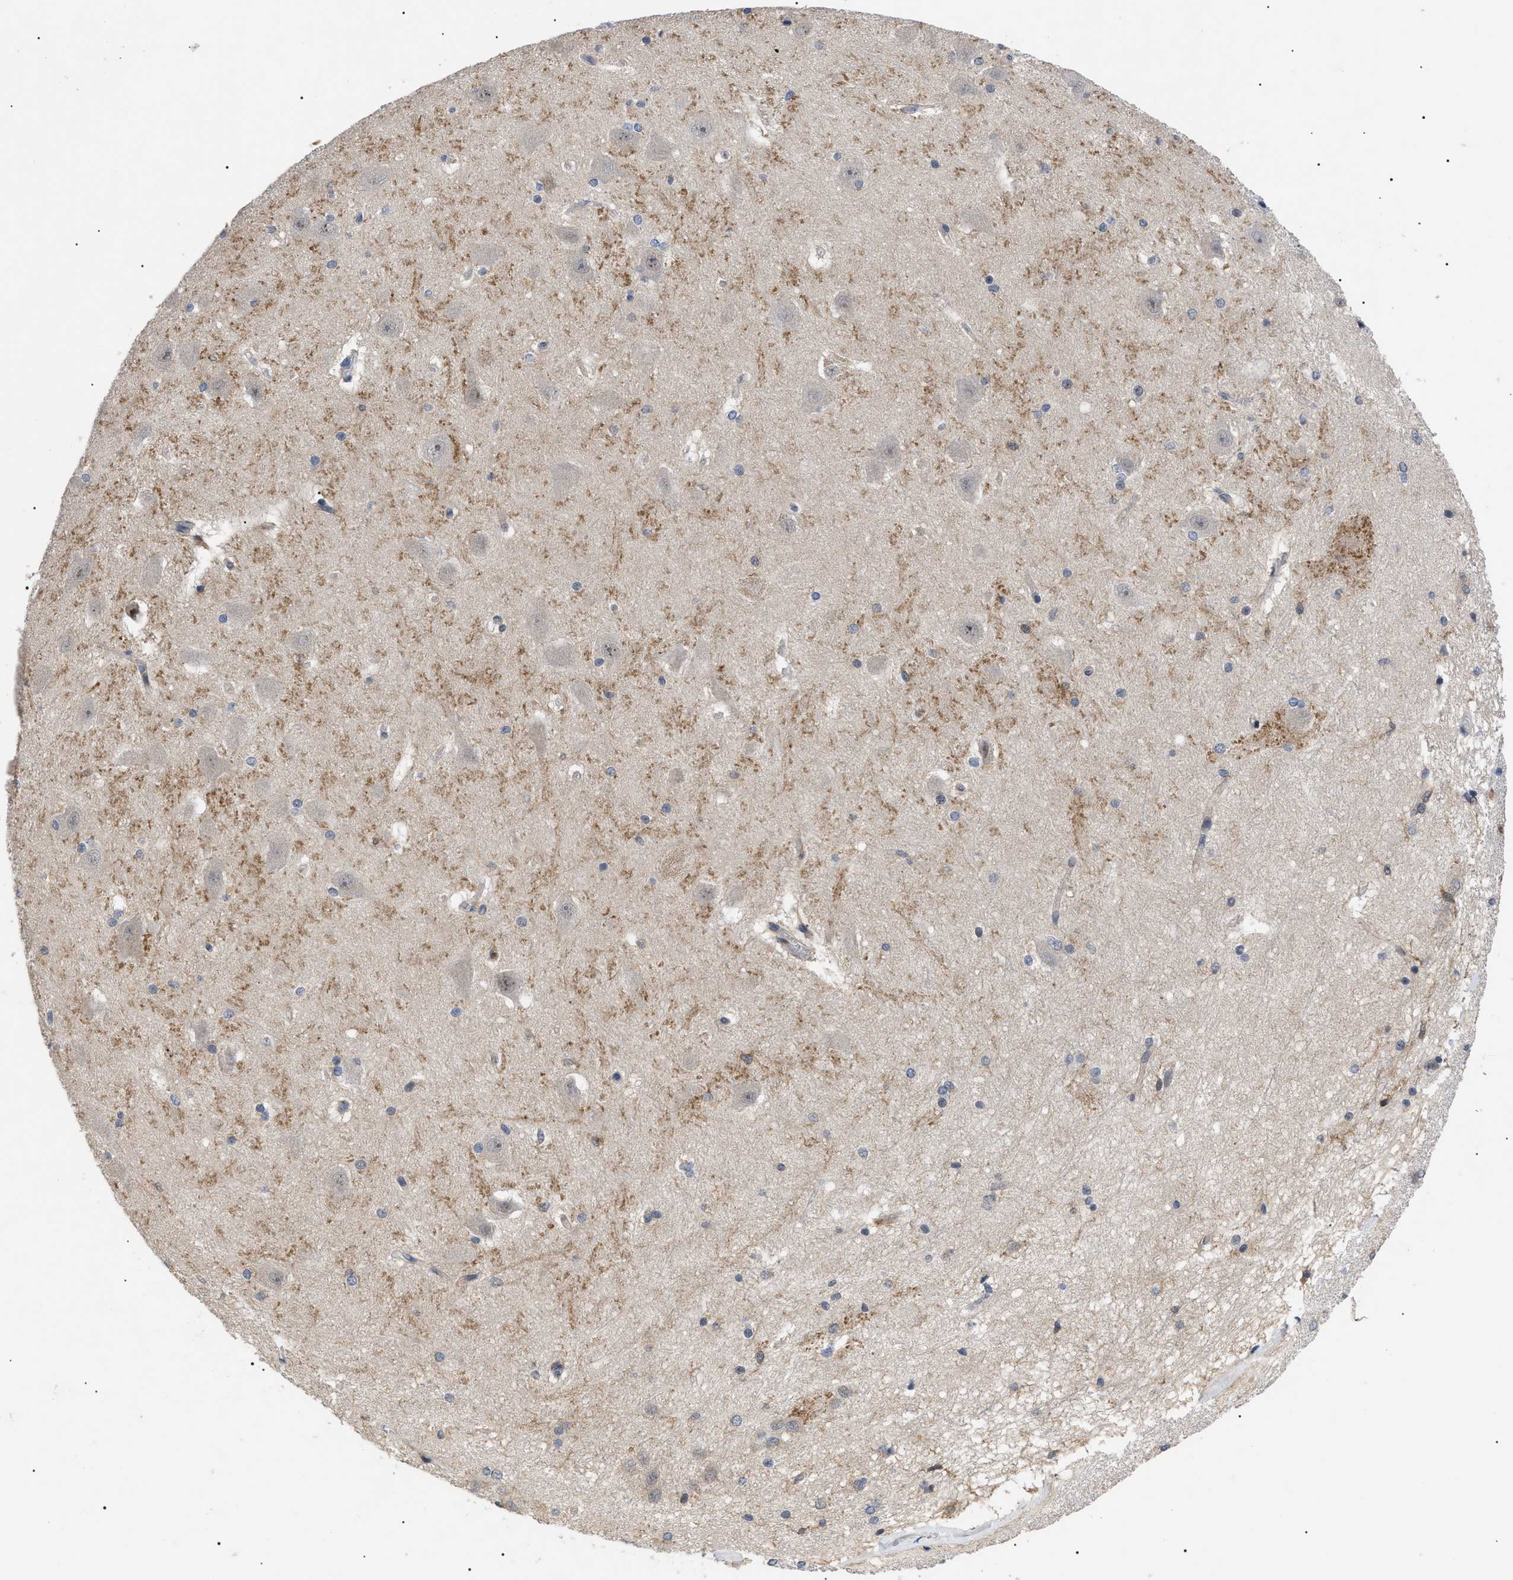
{"staining": {"intensity": "weak", "quantity": "<25%", "location": "cytoplasmic/membranous"}, "tissue": "hippocampus", "cell_type": "Glial cells", "image_type": "normal", "snomed": [{"axis": "morphology", "description": "Normal tissue, NOS"}, {"axis": "topography", "description": "Hippocampus"}], "caption": "IHC histopathology image of benign human hippocampus stained for a protein (brown), which demonstrates no staining in glial cells.", "gene": "CD300A", "patient": {"sex": "female", "age": 19}}